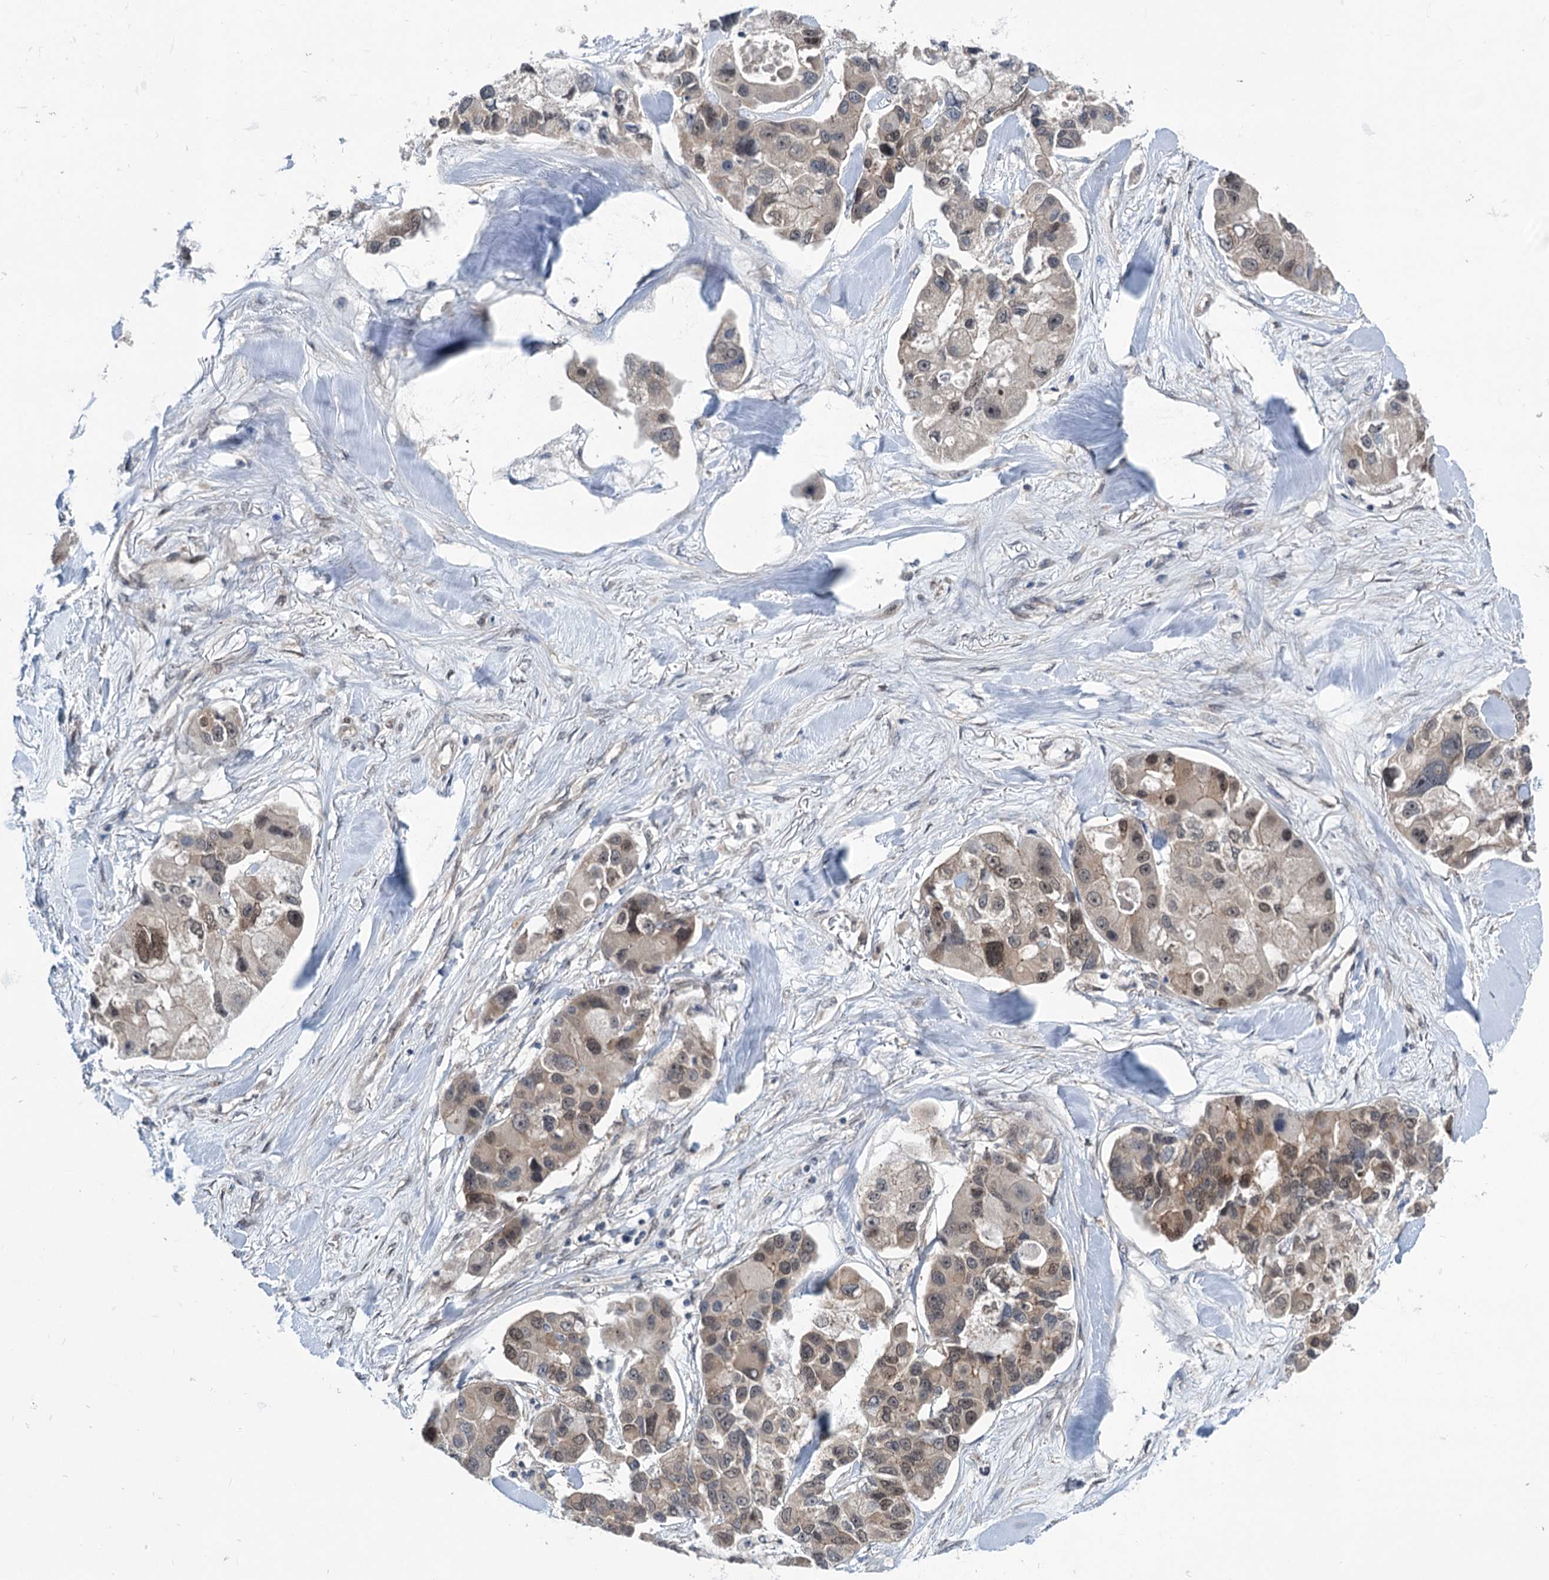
{"staining": {"intensity": "weak", "quantity": "25%-75%", "location": "nuclear"}, "tissue": "lung cancer", "cell_type": "Tumor cells", "image_type": "cancer", "snomed": [{"axis": "morphology", "description": "Adenocarcinoma, NOS"}, {"axis": "topography", "description": "Lung"}], "caption": "Lung adenocarcinoma was stained to show a protein in brown. There is low levels of weak nuclear staining in about 25%-75% of tumor cells.", "gene": "DCUN1D4", "patient": {"sex": "female", "age": 54}}